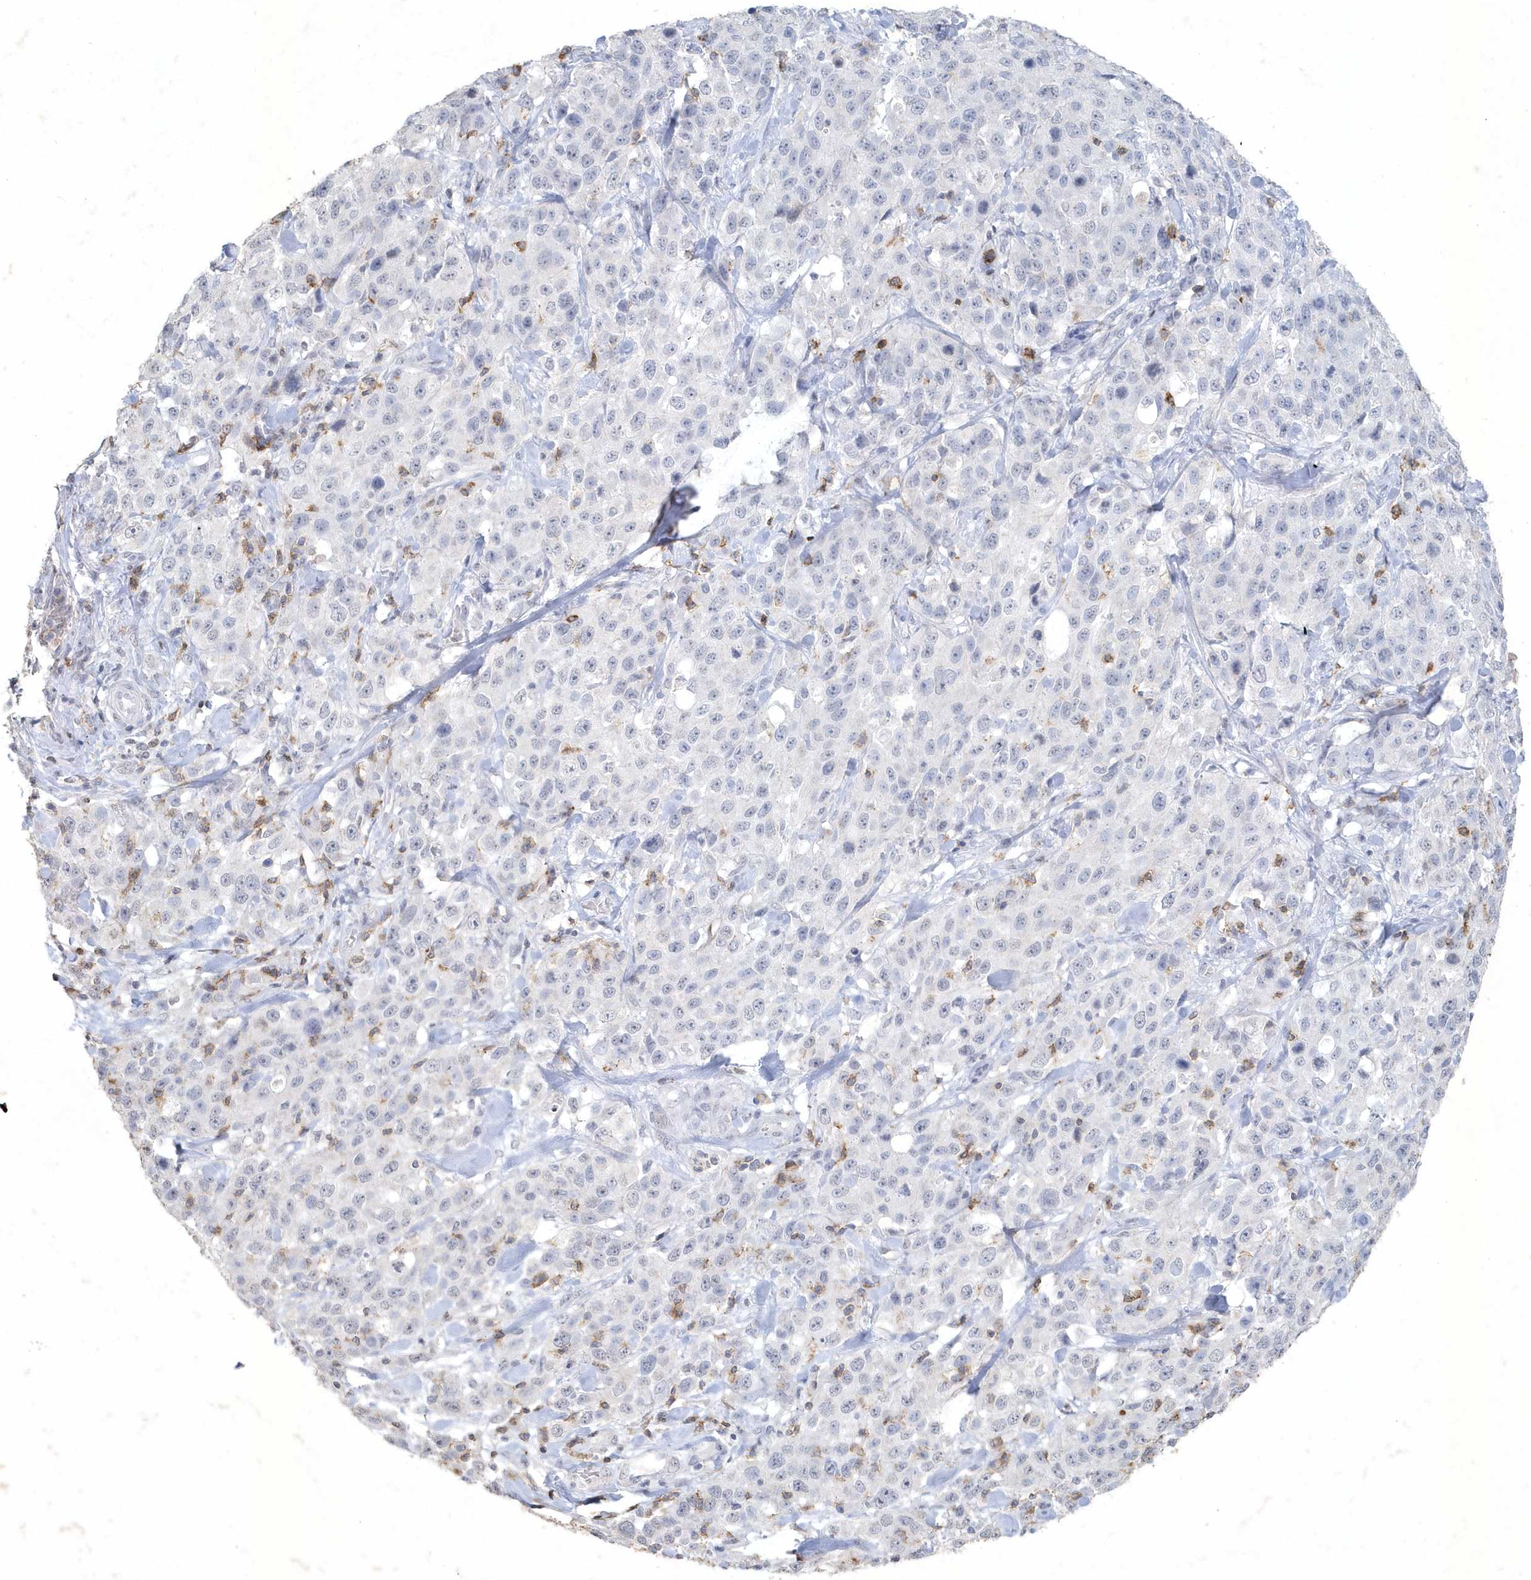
{"staining": {"intensity": "negative", "quantity": "none", "location": "none"}, "tissue": "stomach cancer", "cell_type": "Tumor cells", "image_type": "cancer", "snomed": [{"axis": "morphology", "description": "Normal tissue, NOS"}, {"axis": "morphology", "description": "Adenocarcinoma, NOS"}, {"axis": "topography", "description": "Lymph node"}, {"axis": "topography", "description": "Stomach"}], "caption": "This histopathology image is of stomach adenocarcinoma stained with IHC to label a protein in brown with the nuclei are counter-stained blue. There is no positivity in tumor cells. (Brightfield microscopy of DAB (3,3'-diaminobenzidine) immunohistochemistry (IHC) at high magnification).", "gene": "PDCD1", "patient": {"sex": "male", "age": 48}}